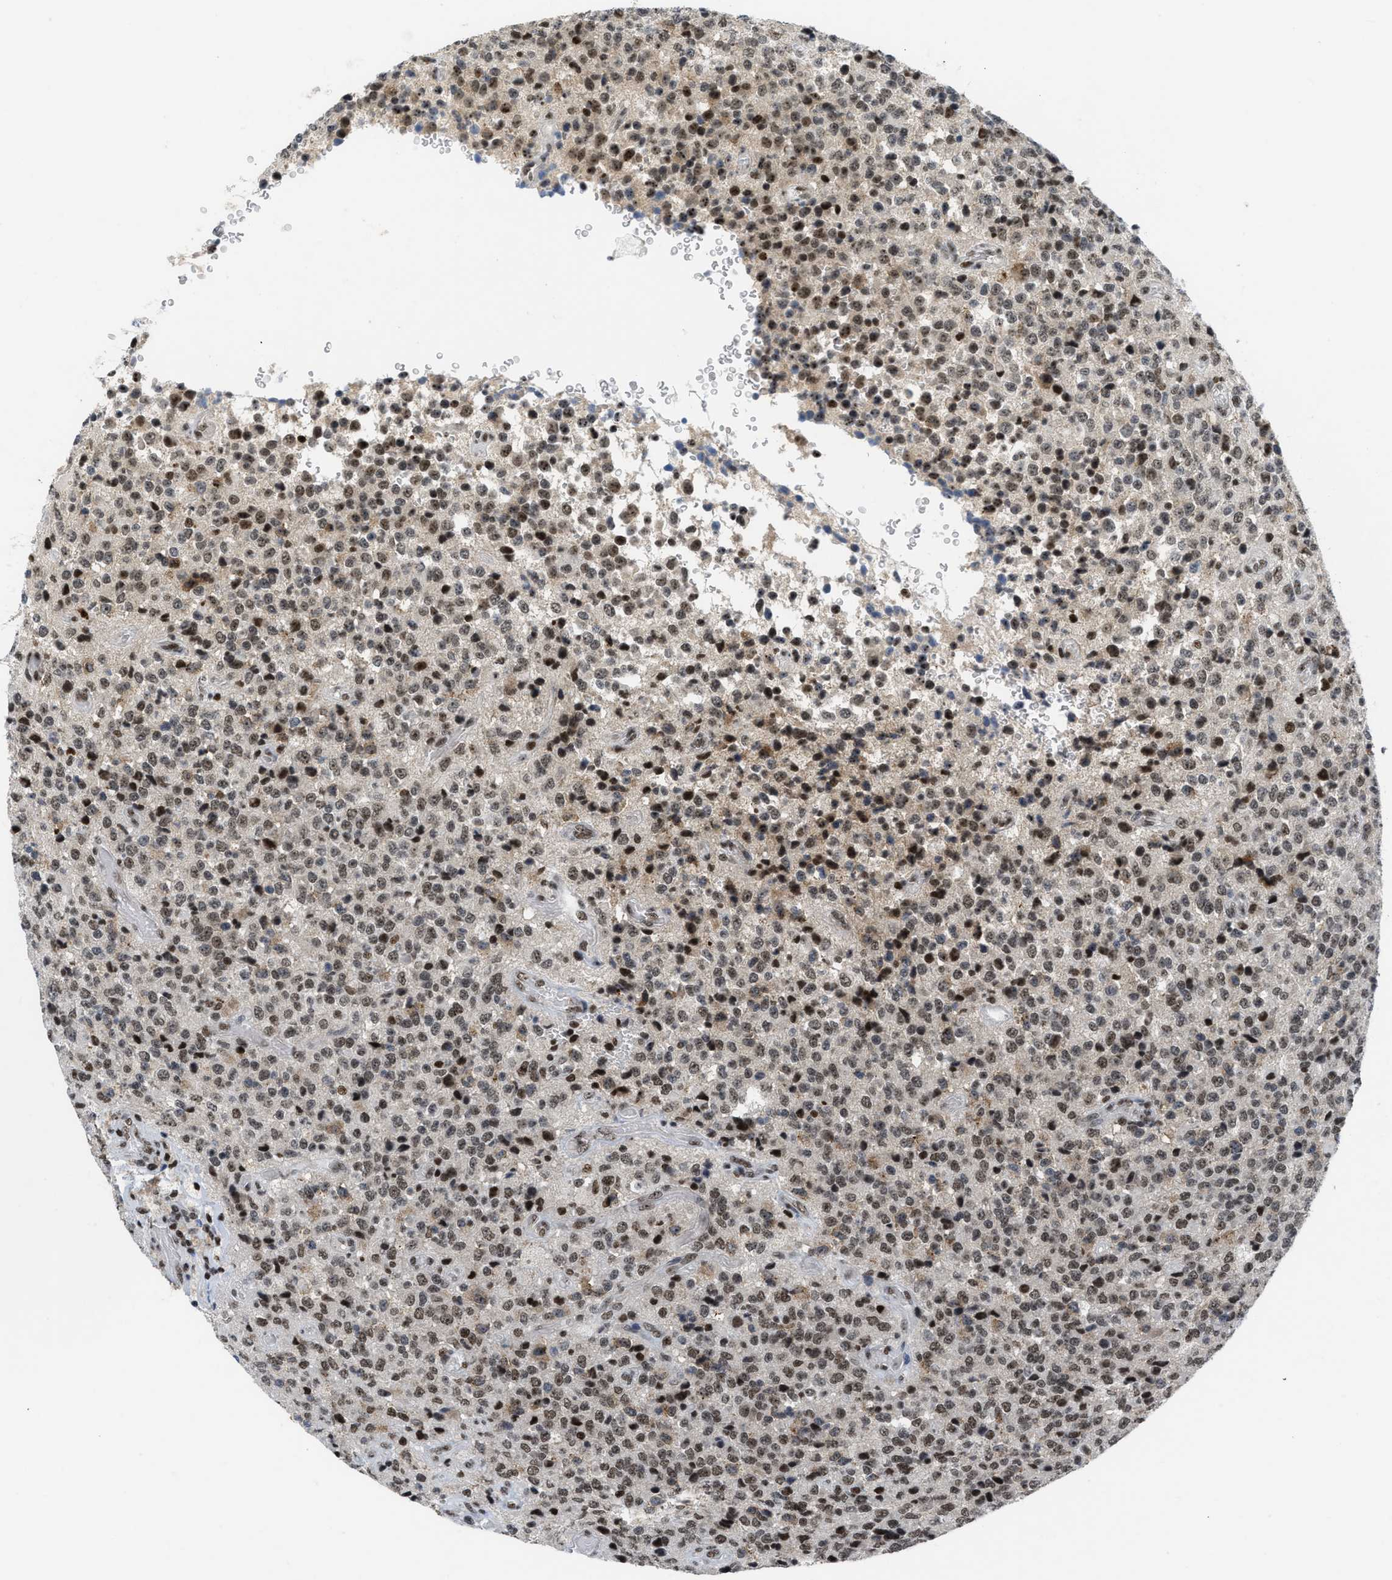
{"staining": {"intensity": "strong", "quantity": ">75%", "location": "nuclear"}, "tissue": "glioma", "cell_type": "Tumor cells", "image_type": "cancer", "snomed": [{"axis": "morphology", "description": "Glioma, malignant, High grade"}, {"axis": "topography", "description": "pancreas cauda"}], "caption": "The immunohistochemical stain labels strong nuclear expression in tumor cells of glioma tissue.", "gene": "RAD51B", "patient": {"sex": "male", "age": 60}}